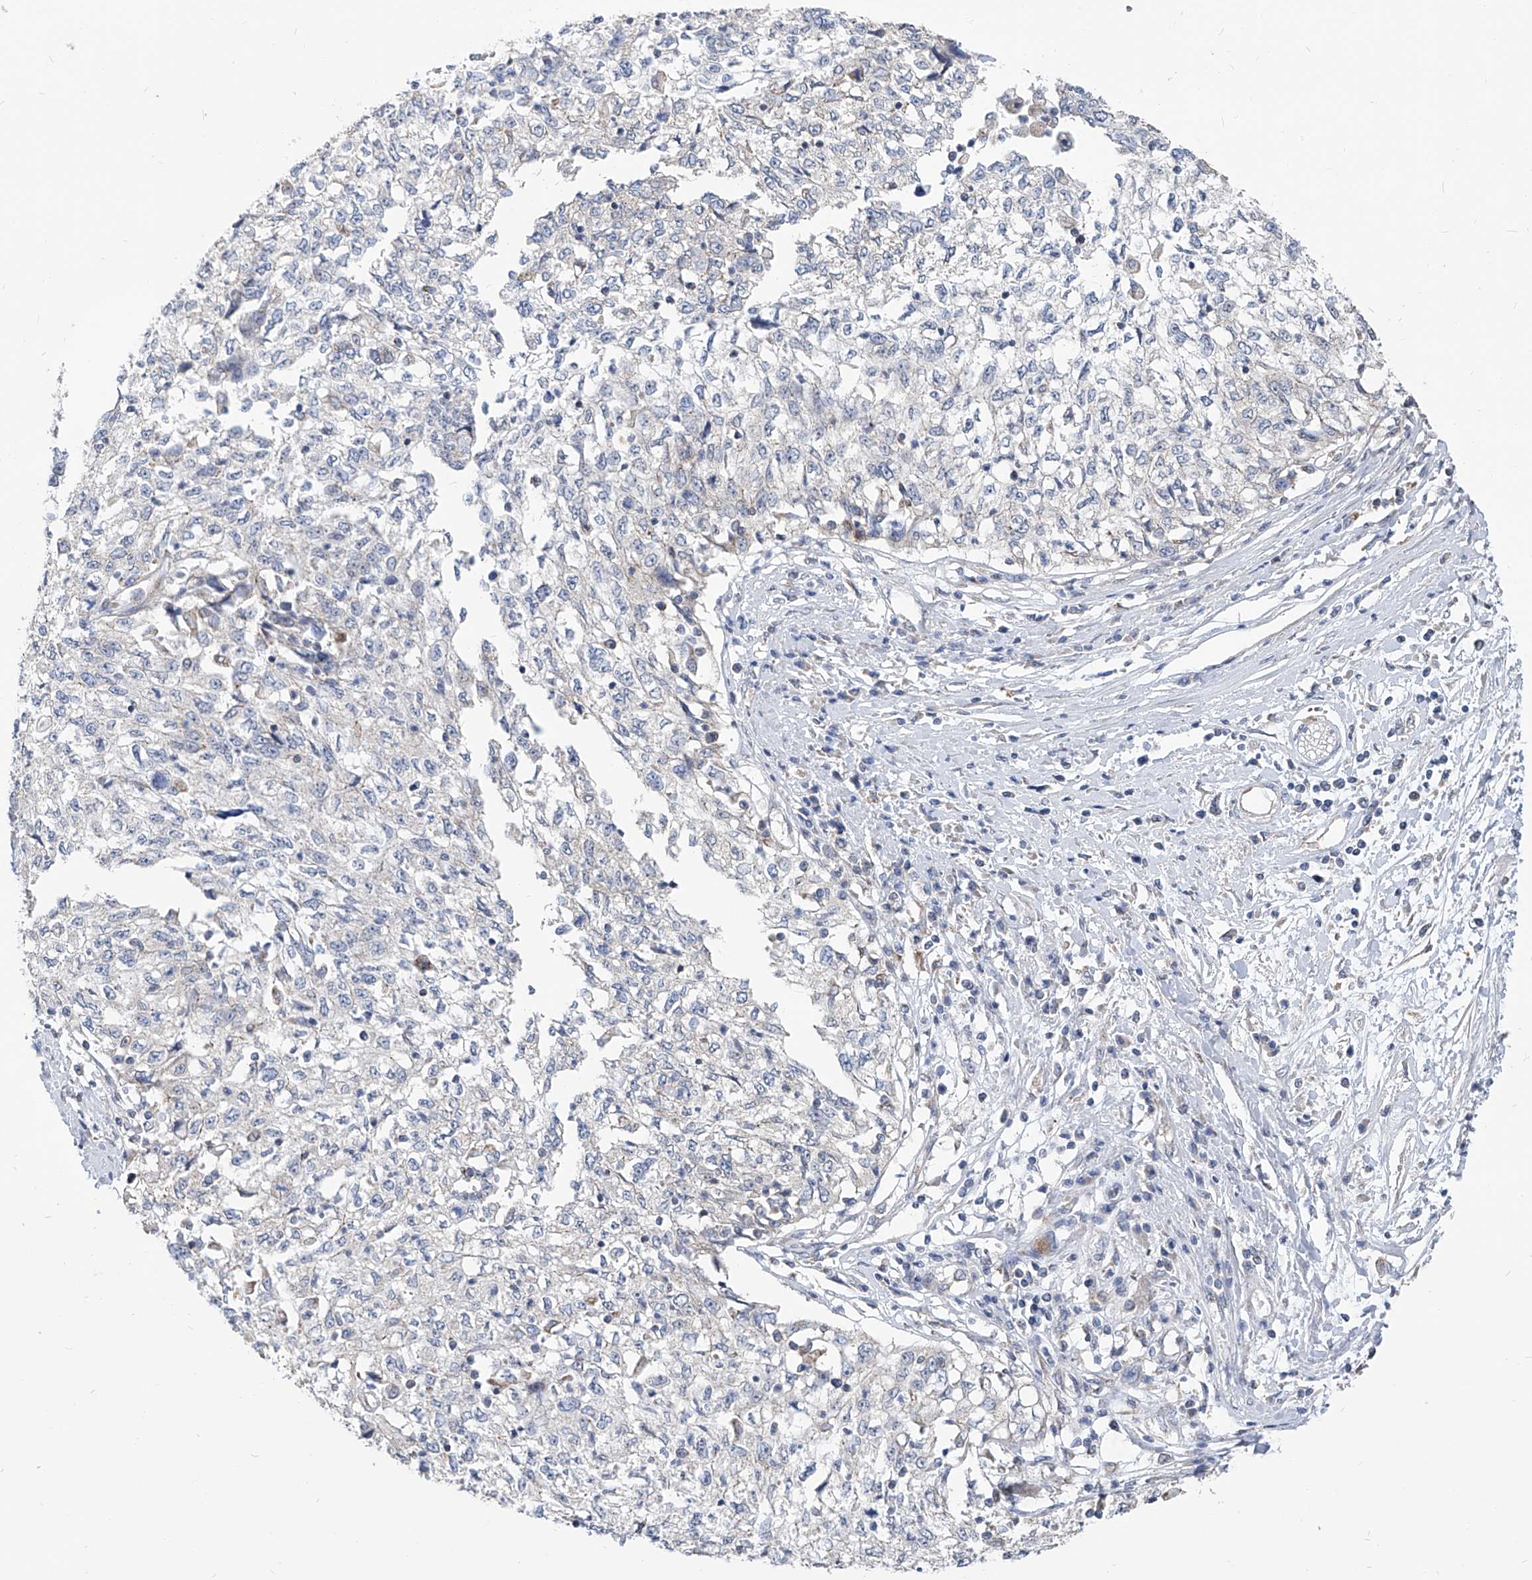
{"staining": {"intensity": "negative", "quantity": "none", "location": "none"}, "tissue": "cervical cancer", "cell_type": "Tumor cells", "image_type": "cancer", "snomed": [{"axis": "morphology", "description": "Squamous cell carcinoma, NOS"}, {"axis": "topography", "description": "Cervix"}], "caption": "Human cervical cancer (squamous cell carcinoma) stained for a protein using immunohistochemistry (IHC) displays no positivity in tumor cells.", "gene": "AGPS", "patient": {"sex": "female", "age": 57}}